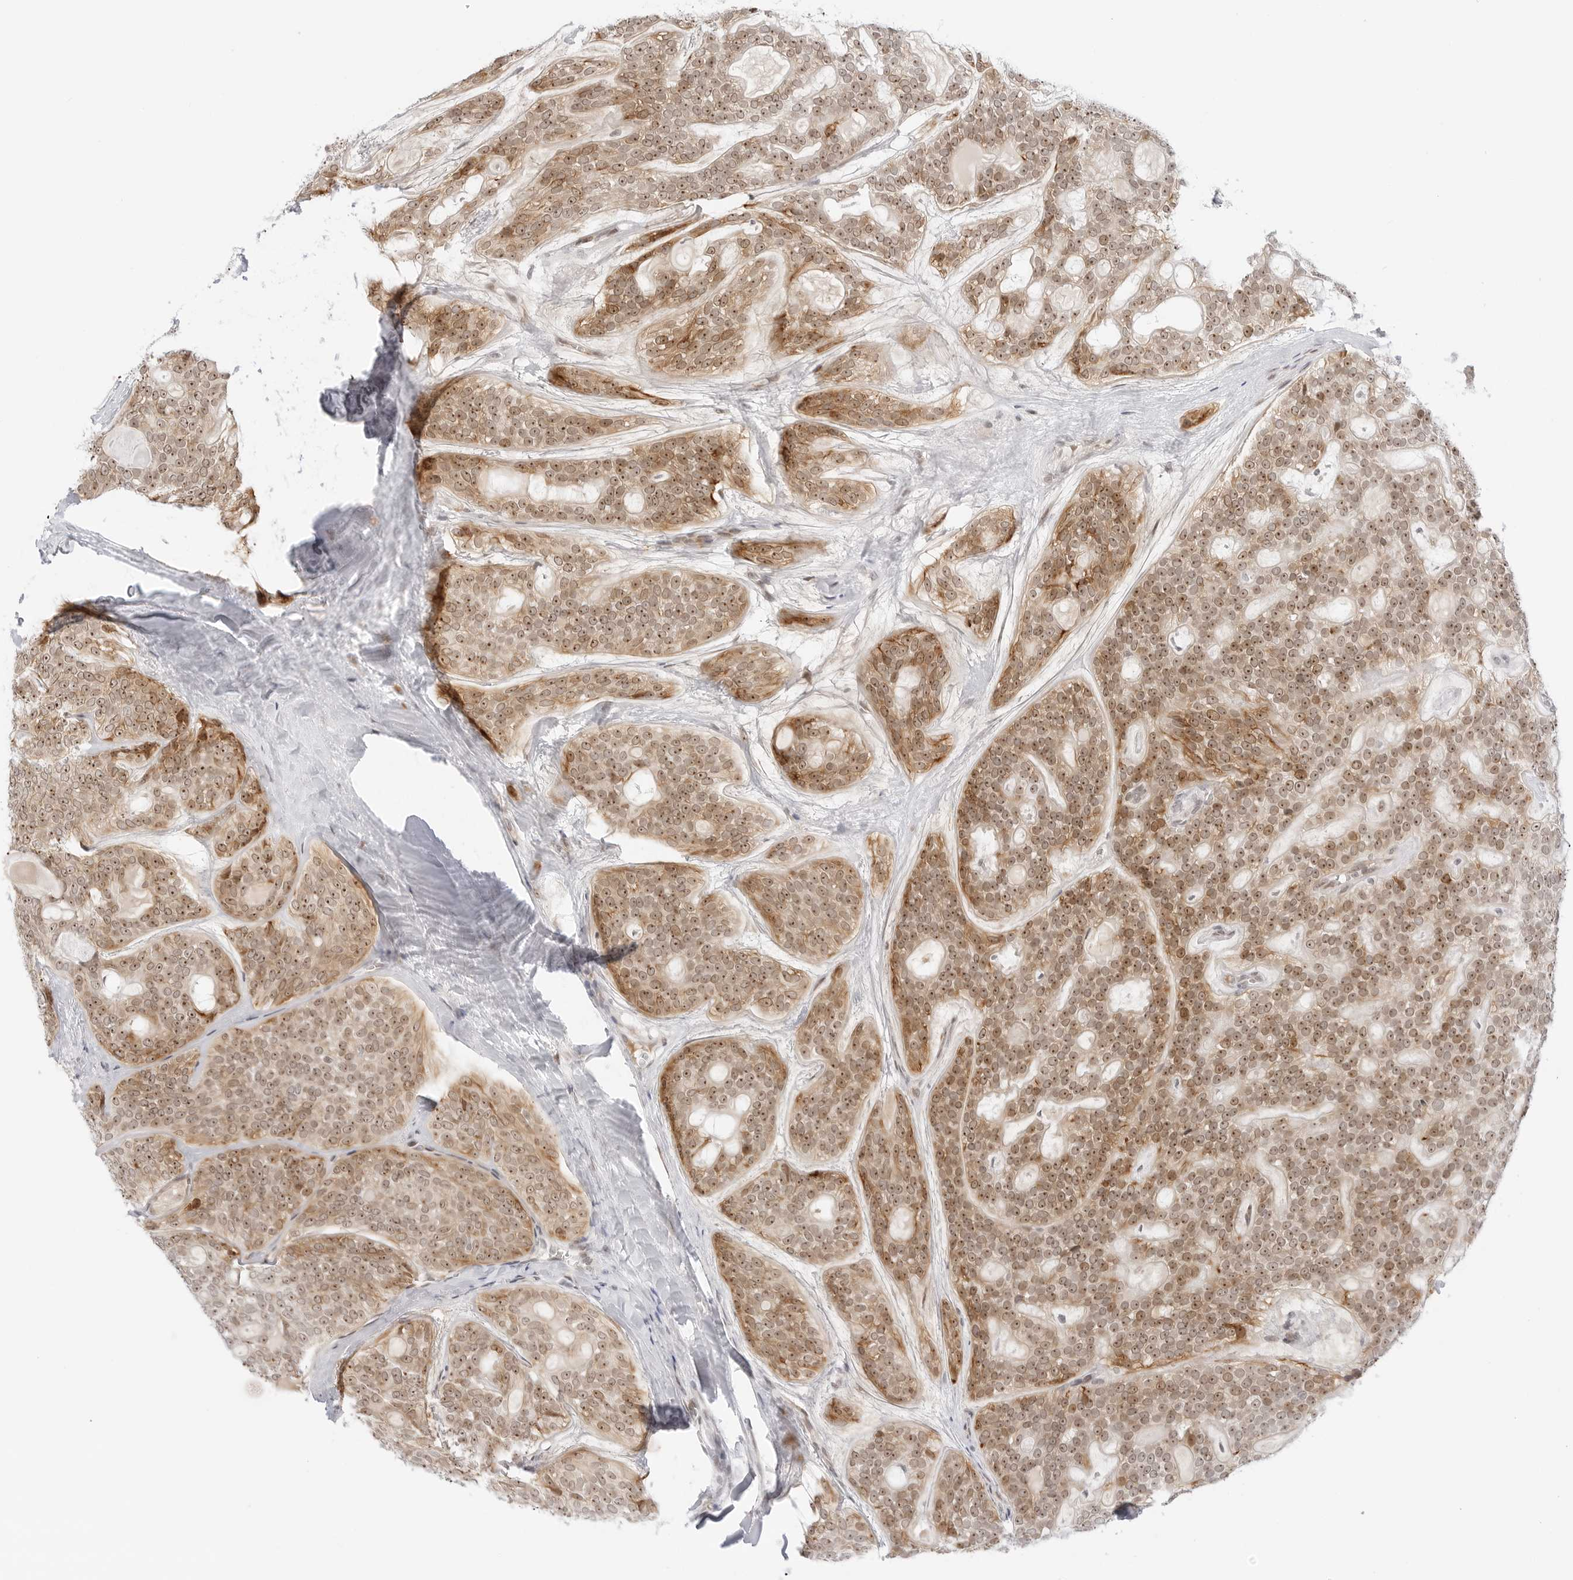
{"staining": {"intensity": "moderate", "quantity": ">75%", "location": "cytoplasmic/membranous,nuclear"}, "tissue": "head and neck cancer", "cell_type": "Tumor cells", "image_type": "cancer", "snomed": [{"axis": "morphology", "description": "Adenocarcinoma, NOS"}, {"axis": "topography", "description": "Head-Neck"}], "caption": "Head and neck cancer (adenocarcinoma) stained with a protein marker shows moderate staining in tumor cells.", "gene": "HIPK3", "patient": {"sex": "male", "age": 66}}